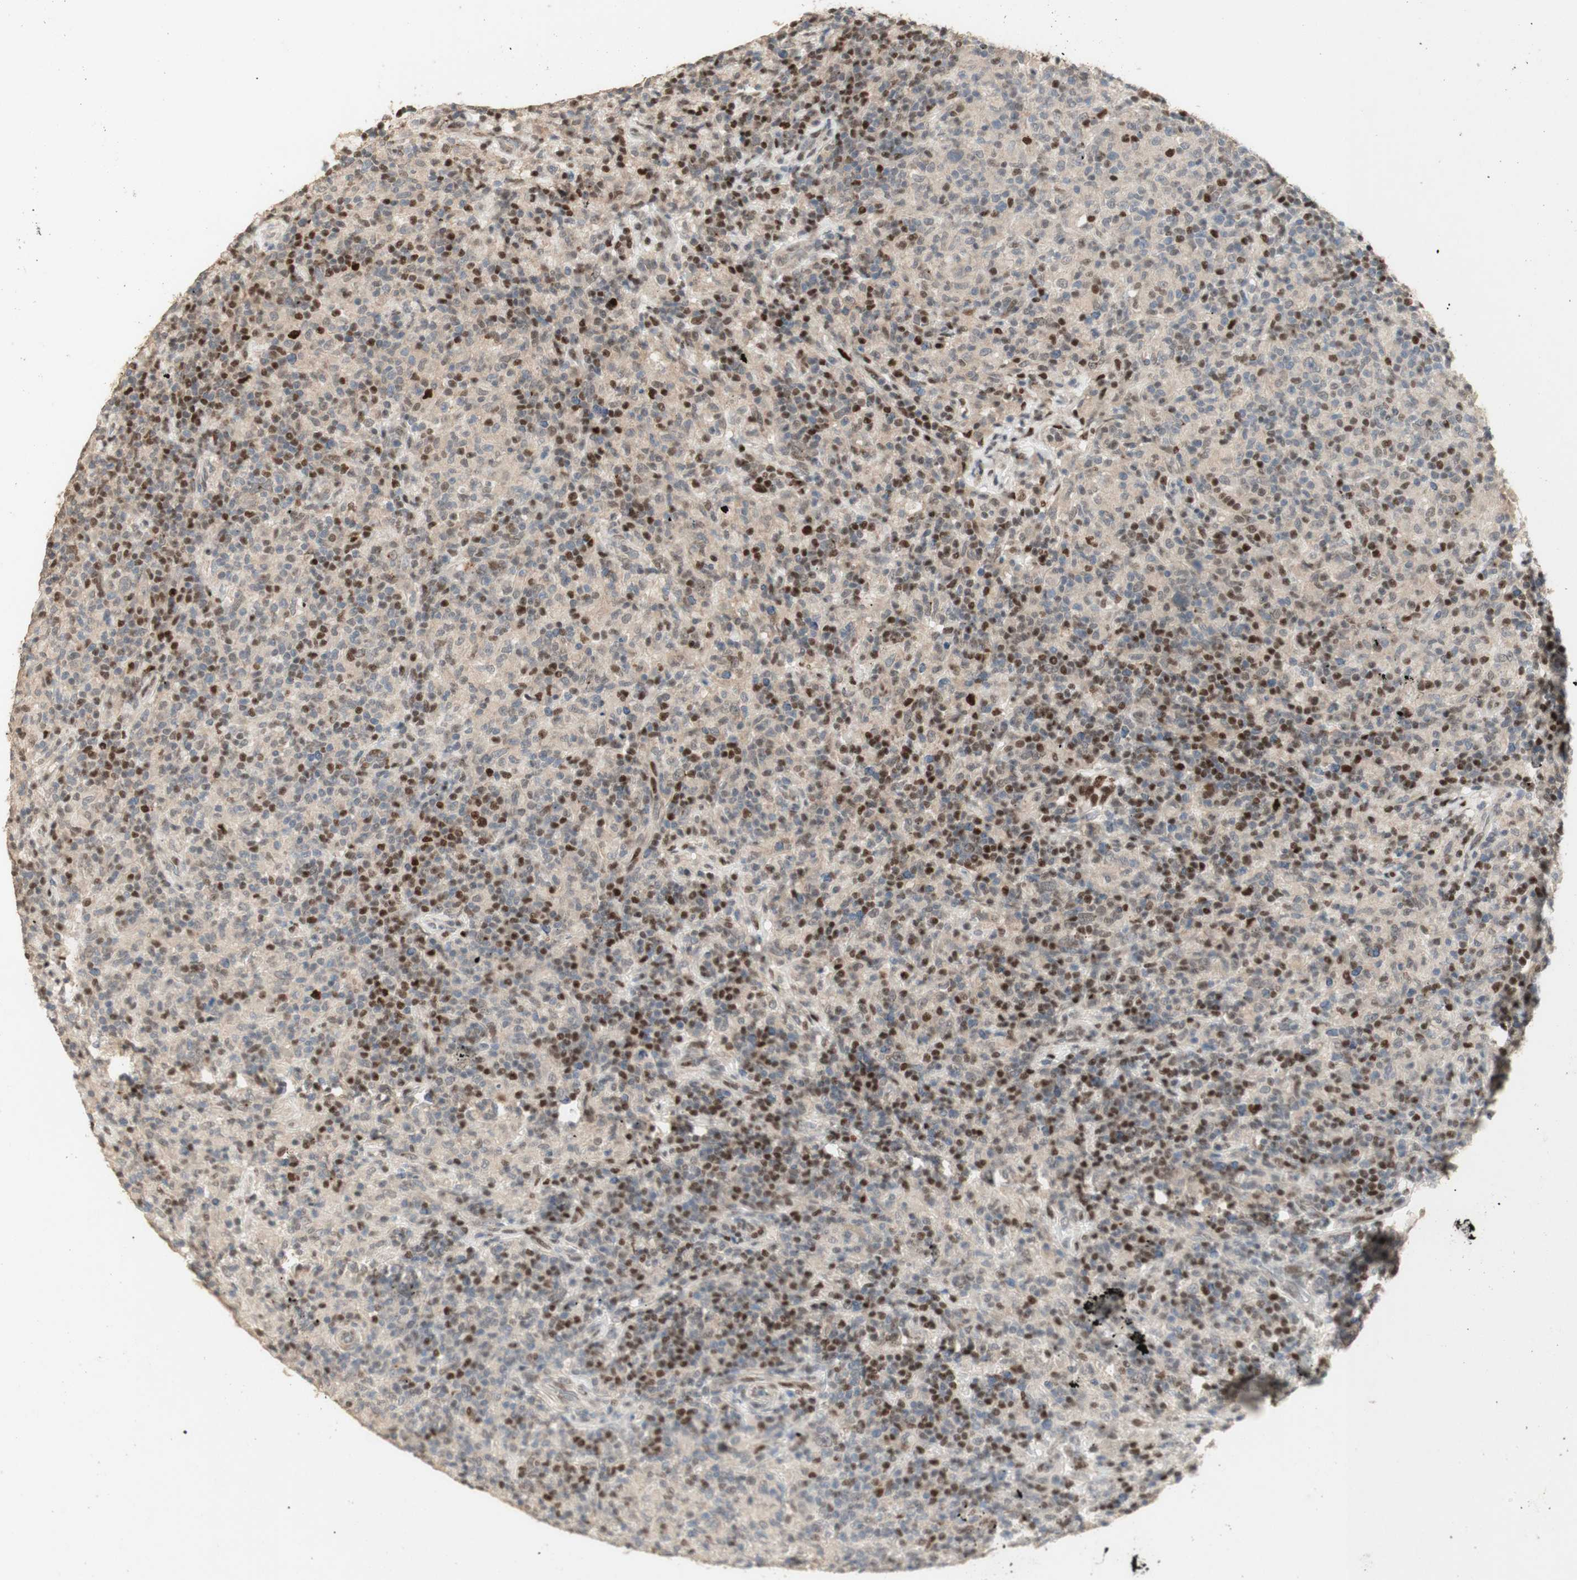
{"staining": {"intensity": "negative", "quantity": "none", "location": "none"}, "tissue": "lymphoma", "cell_type": "Tumor cells", "image_type": "cancer", "snomed": [{"axis": "morphology", "description": "Hodgkin's disease, NOS"}, {"axis": "topography", "description": "Lymph node"}], "caption": "The micrograph reveals no significant staining in tumor cells of Hodgkin's disease. (DAB IHC, high magnification).", "gene": "FOXP1", "patient": {"sex": "male", "age": 70}}